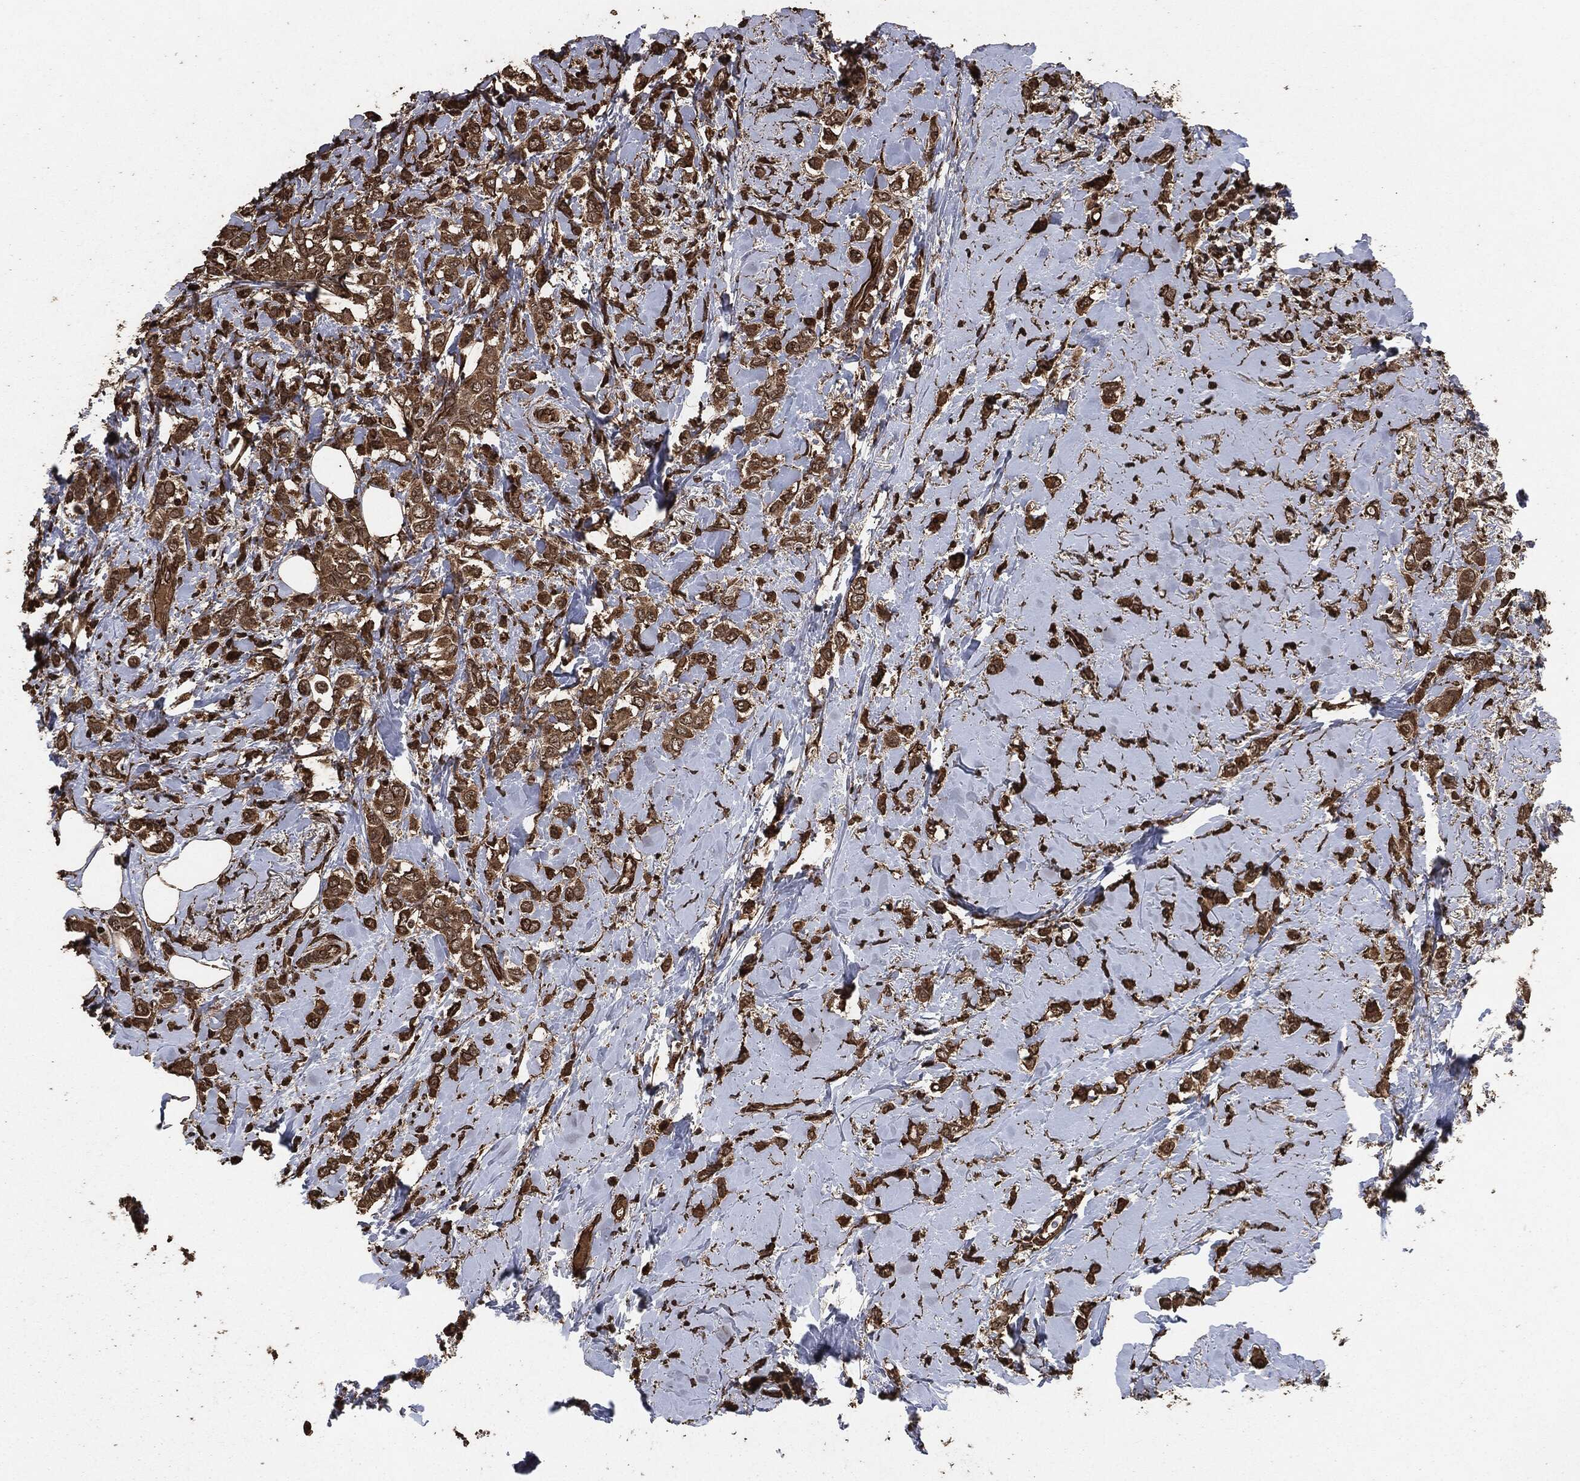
{"staining": {"intensity": "strong", "quantity": ">75%", "location": "cytoplasmic/membranous"}, "tissue": "breast cancer", "cell_type": "Tumor cells", "image_type": "cancer", "snomed": [{"axis": "morphology", "description": "Lobular carcinoma"}, {"axis": "topography", "description": "Breast"}], "caption": "Protein staining by immunohistochemistry (IHC) shows strong cytoplasmic/membranous expression in about >75% of tumor cells in lobular carcinoma (breast).", "gene": "EGFR", "patient": {"sex": "female", "age": 66}}